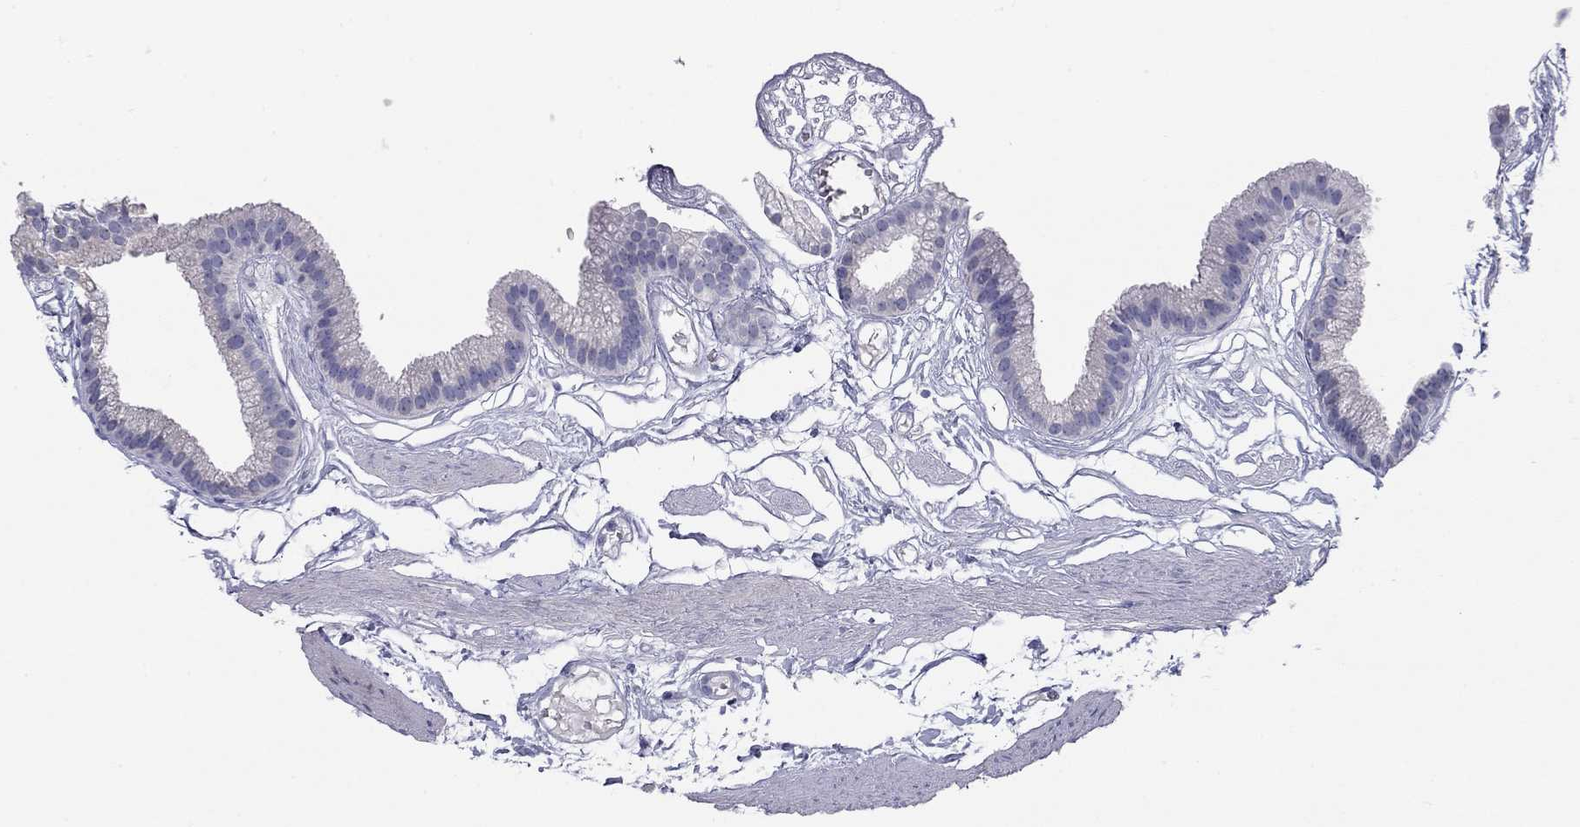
{"staining": {"intensity": "negative", "quantity": "none", "location": "none"}, "tissue": "gallbladder", "cell_type": "Glandular cells", "image_type": "normal", "snomed": [{"axis": "morphology", "description": "Normal tissue, NOS"}, {"axis": "topography", "description": "Gallbladder"}], "caption": "DAB immunohistochemical staining of unremarkable human gallbladder demonstrates no significant staining in glandular cells.", "gene": "GRK7", "patient": {"sex": "female", "age": 45}}